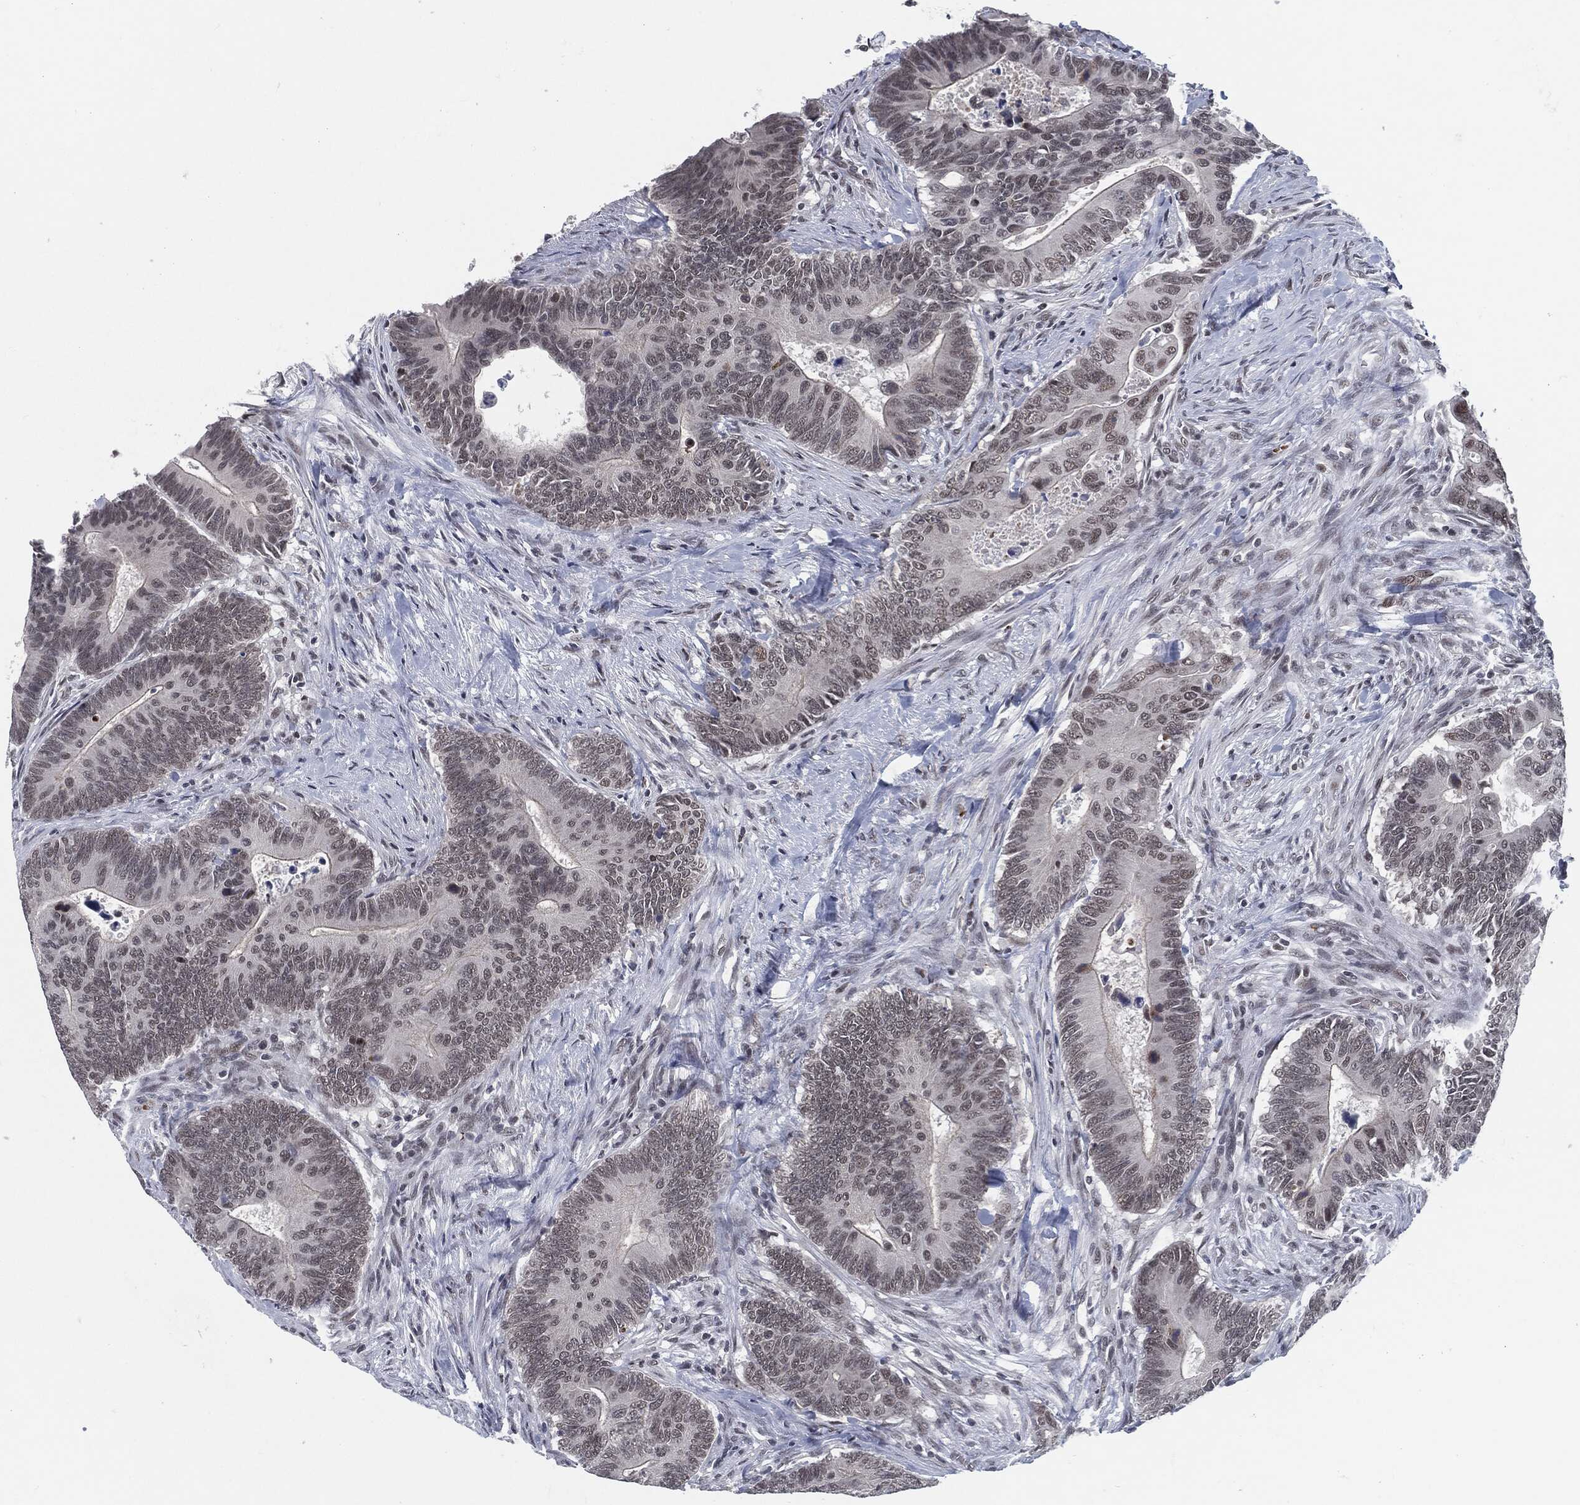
{"staining": {"intensity": "weak", "quantity": "25%-75%", "location": "nuclear"}, "tissue": "colorectal cancer", "cell_type": "Tumor cells", "image_type": "cancer", "snomed": [{"axis": "morphology", "description": "Adenocarcinoma, NOS"}, {"axis": "topography", "description": "Colon"}], "caption": "Immunohistochemistry (IHC) of human colorectal cancer displays low levels of weak nuclear expression in approximately 25%-75% of tumor cells.", "gene": "ANXA1", "patient": {"sex": "male", "age": 75}}